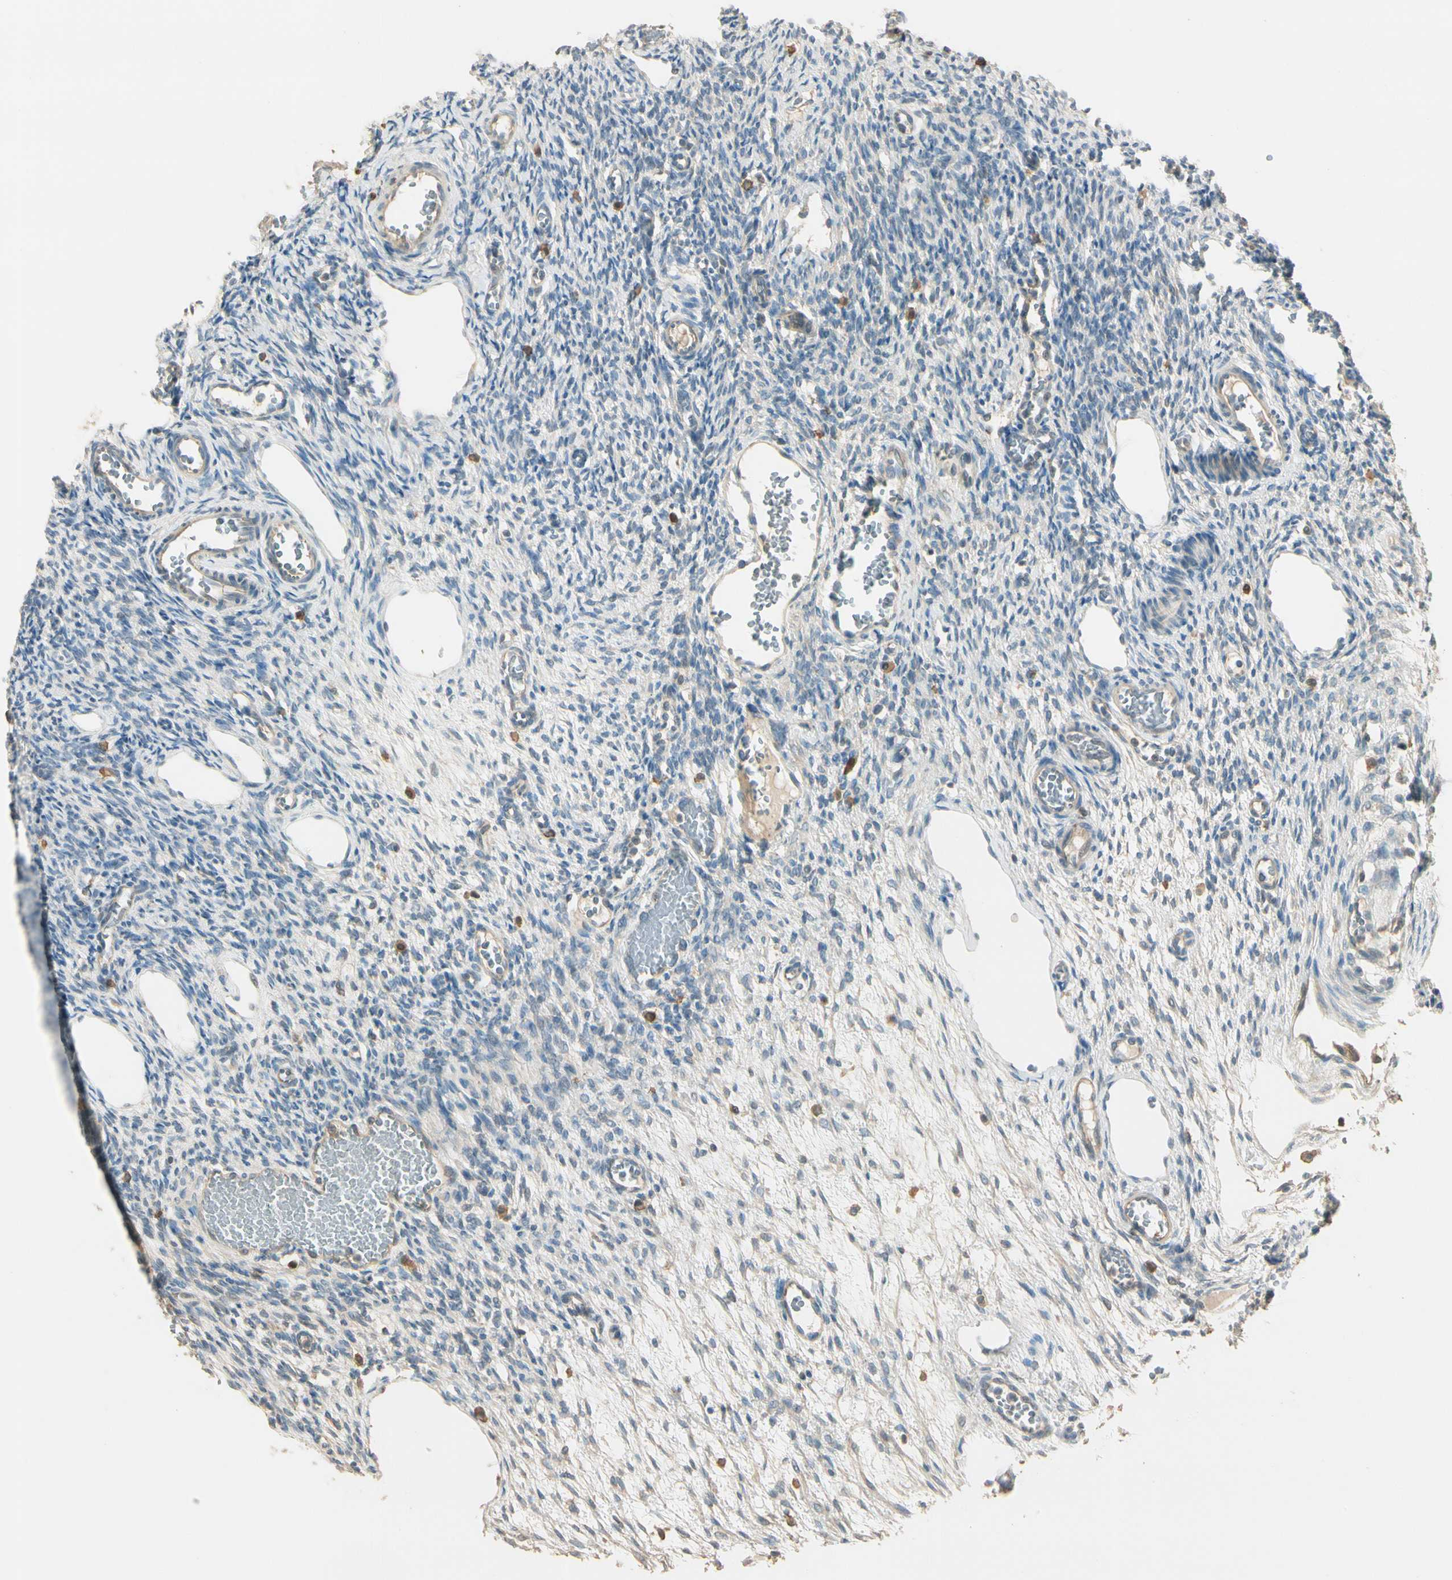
{"staining": {"intensity": "weak", "quantity": "<25%", "location": "cytoplasmic/membranous"}, "tissue": "ovary", "cell_type": "Ovarian stroma cells", "image_type": "normal", "snomed": [{"axis": "morphology", "description": "Normal tissue, NOS"}, {"axis": "topography", "description": "Ovary"}], "caption": "Ovarian stroma cells are negative for protein expression in unremarkable human ovary. Brightfield microscopy of immunohistochemistry stained with DAB (3,3'-diaminobenzidine) (brown) and hematoxylin (blue), captured at high magnification.", "gene": "PLXNA1", "patient": {"sex": "female", "age": 33}}